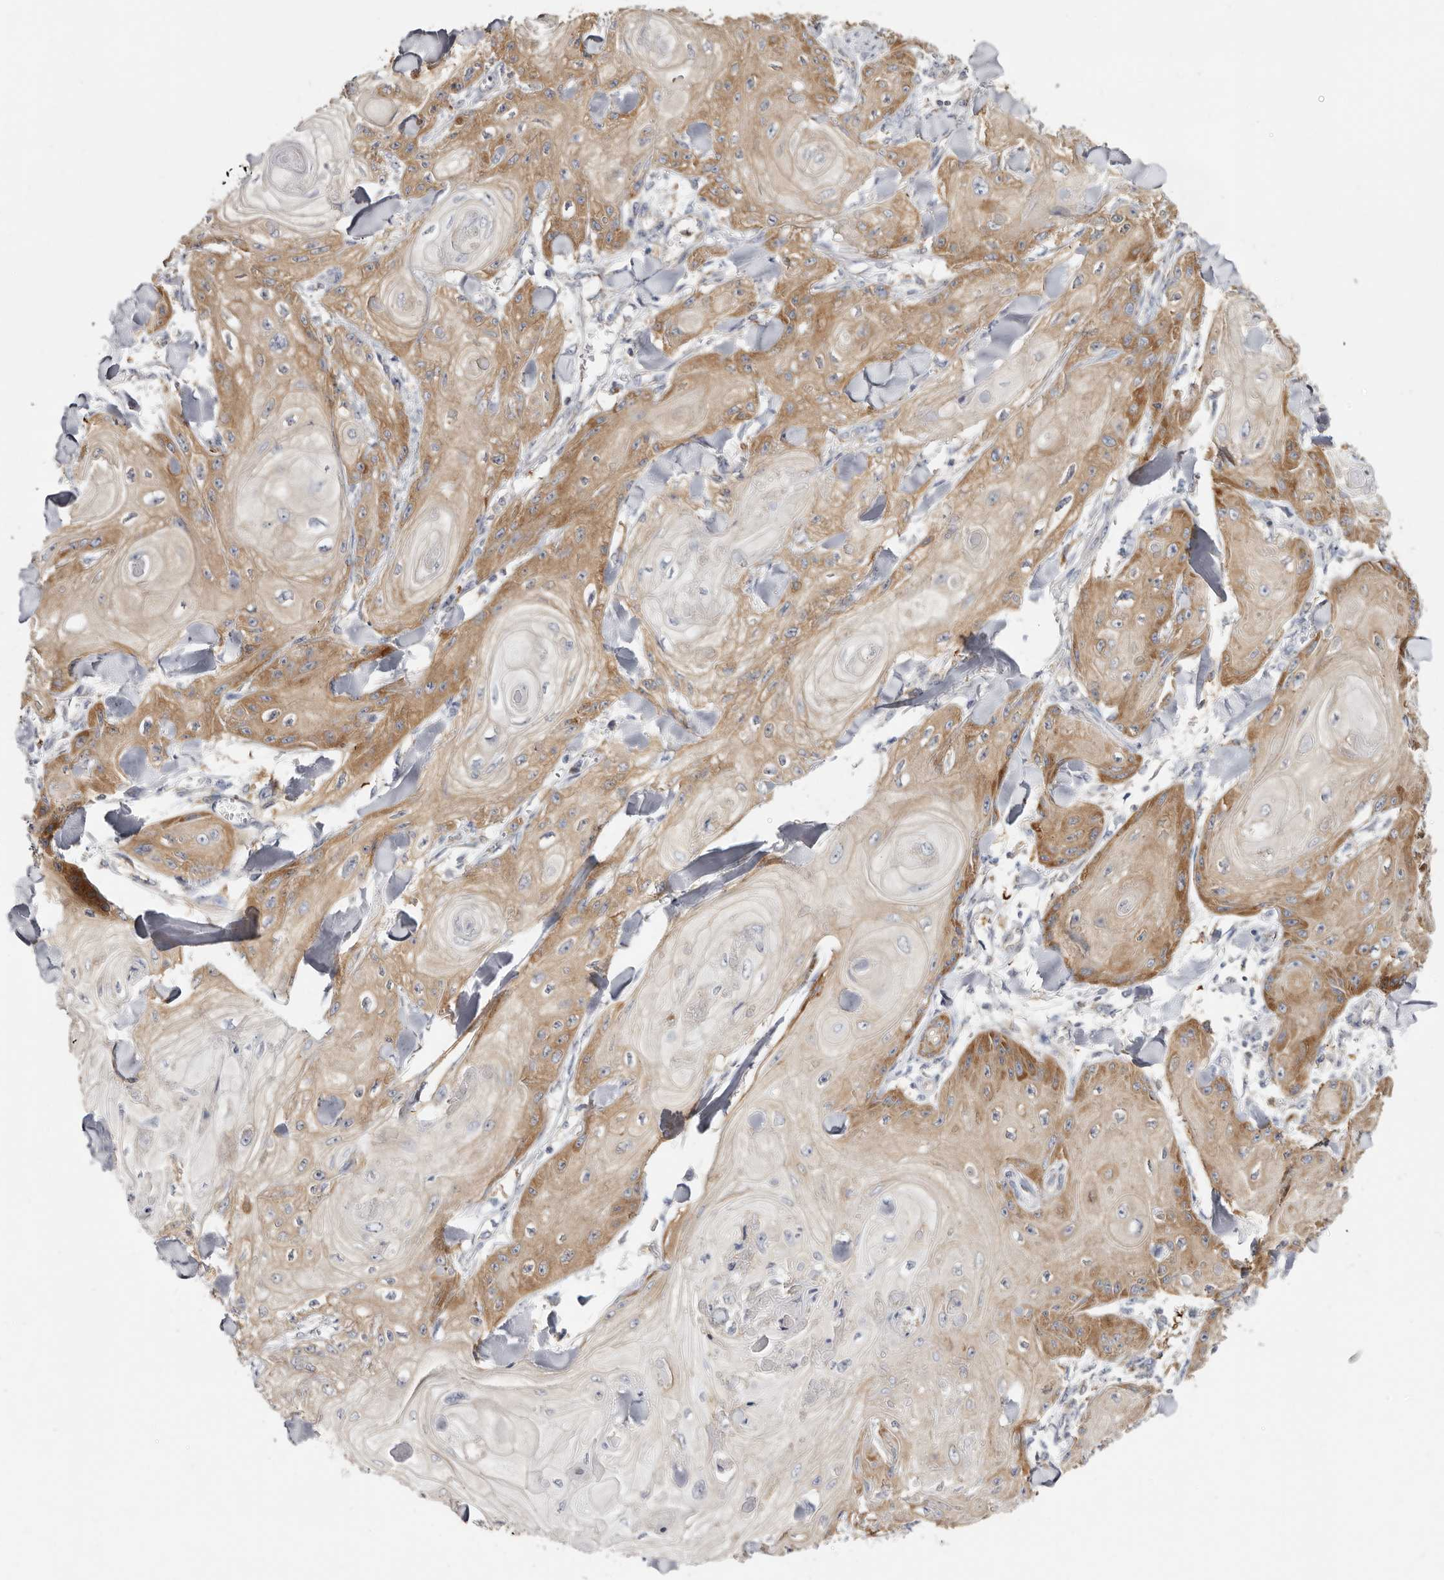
{"staining": {"intensity": "moderate", "quantity": ">75%", "location": "cytoplasmic/membranous"}, "tissue": "skin cancer", "cell_type": "Tumor cells", "image_type": "cancer", "snomed": [{"axis": "morphology", "description": "Squamous cell carcinoma, NOS"}, {"axis": "topography", "description": "Skin"}], "caption": "IHC (DAB) staining of human squamous cell carcinoma (skin) shows moderate cytoplasmic/membranous protein staining in approximately >75% of tumor cells. Using DAB (3,3'-diaminobenzidine) (brown) and hematoxylin (blue) stains, captured at high magnification using brightfield microscopy.", "gene": "BAIAP2L1", "patient": {"sex": "male", "age": 74}}